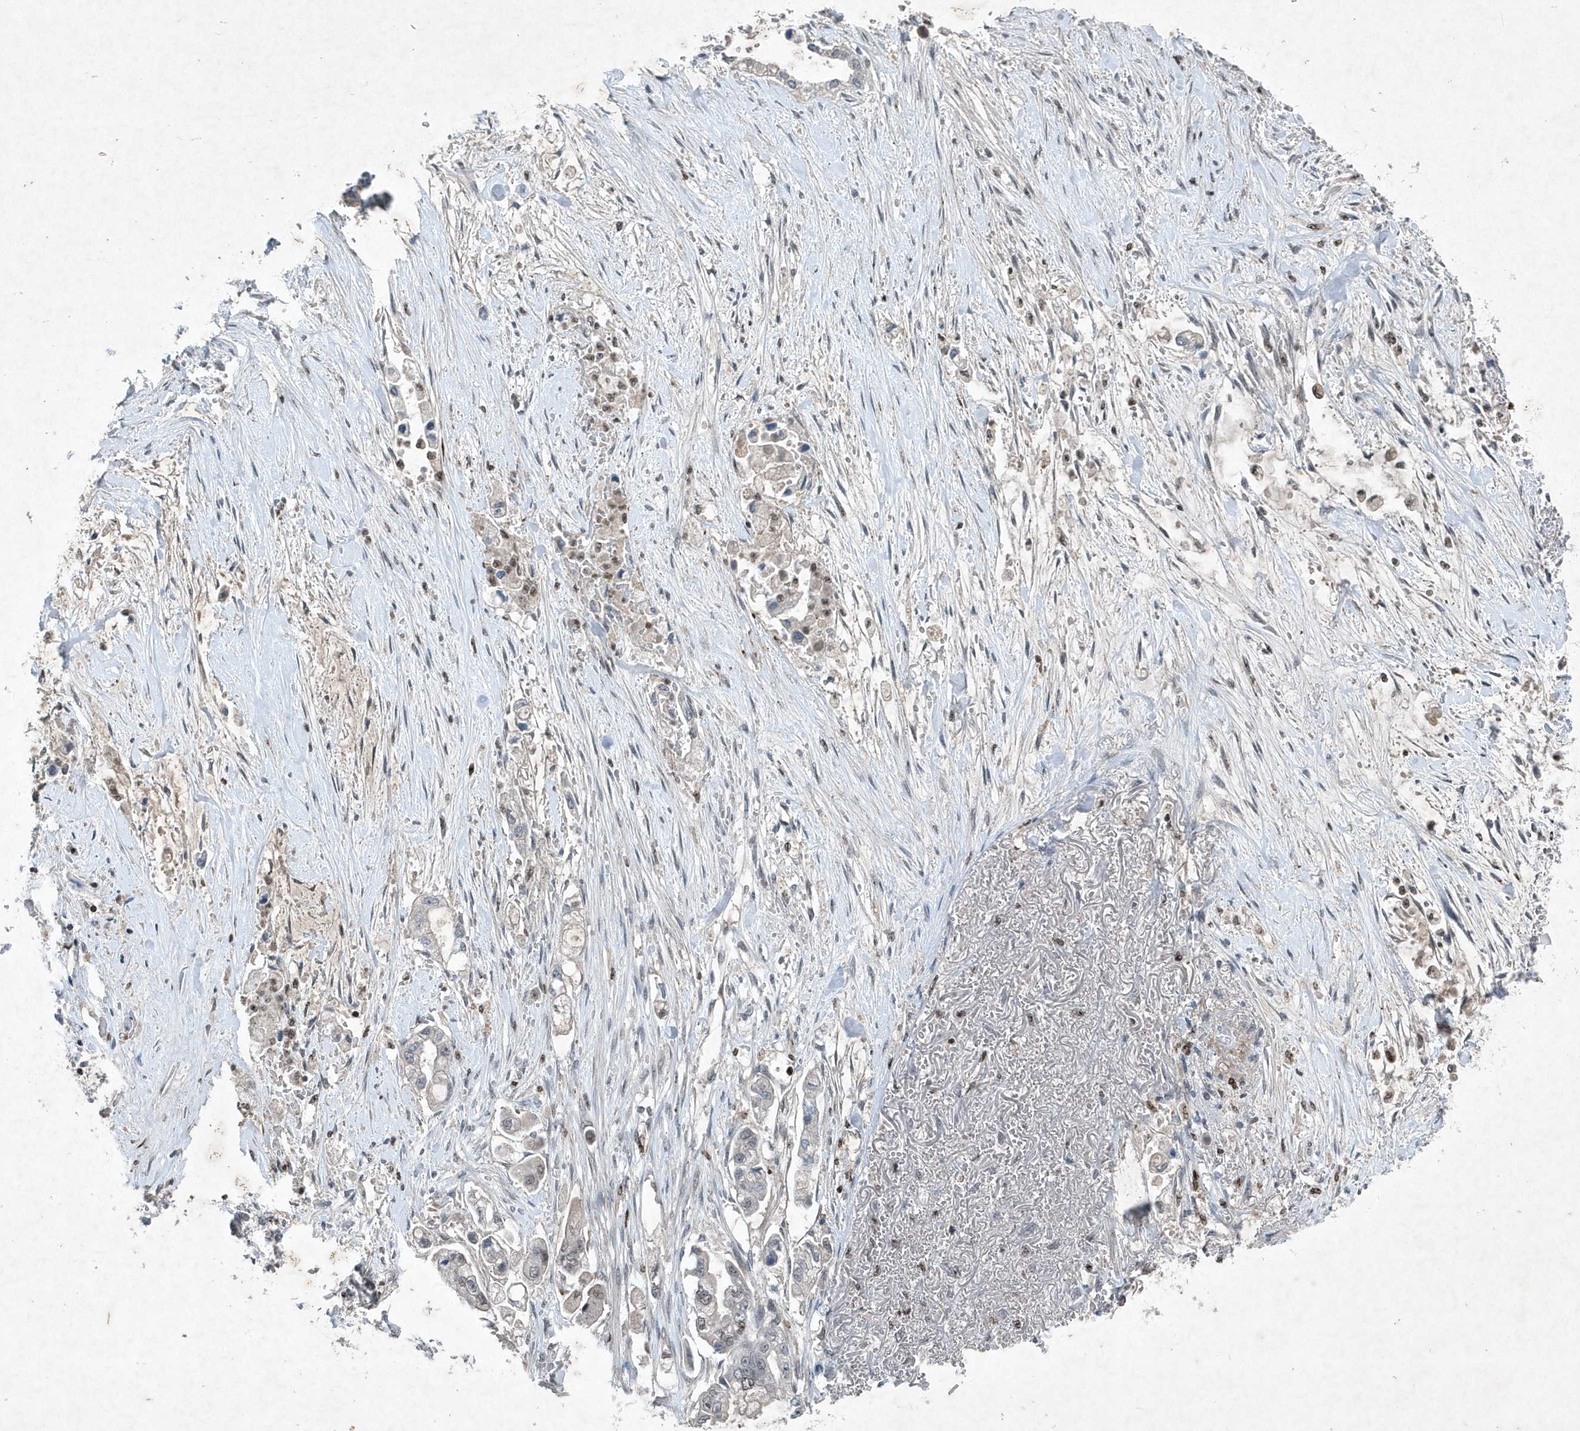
{"staining": {"intensity": "negative", "quantity": "none", "location": "none"}, "tissue": "stomach cancer", "cell_type": "Tumor cells", "image_type": "cancer", "snomed": [{"axis": "morphology", "description": "Adenocarcinoma, NOS"}, {"axis": "topography", "description": "Stomach"}], "caption": "Protein analysis of stomach cancer displays no significant staining in tumor cells. (Immunohistochemistry, brightfield microscopy, high magnification).", "gene": "QTRT2", "patient": {"sex": "male", "age": 62}}